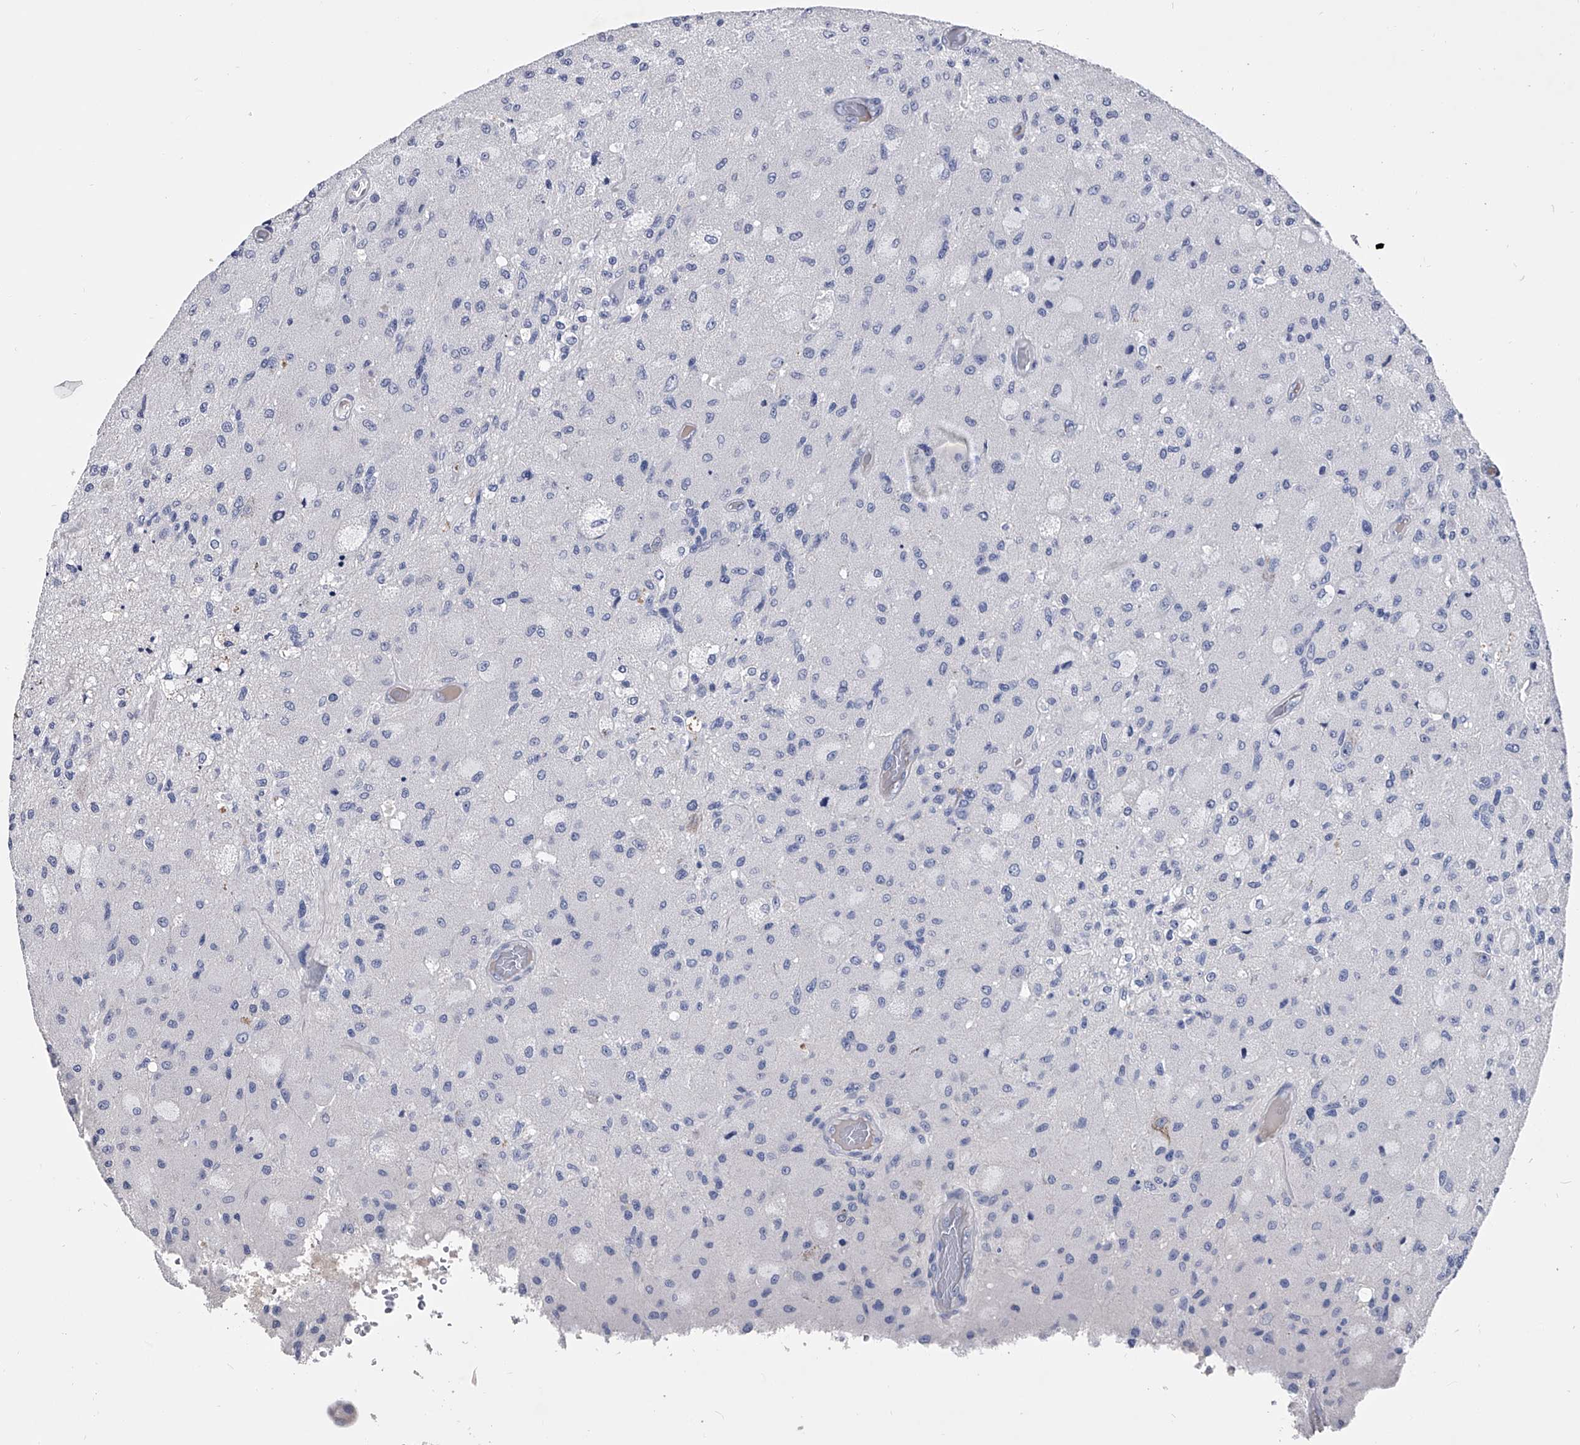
{"staining": {"intensity": "negative", "quantity": "none", "location": "none"}, "tissue": "glioma", "cell_type": "Tumor cells", "image_type": "cancer", "snomed": [{"axis": "morphology", "description": "Normal tissue, NOS"}, {"axis": "morphology", "description": "Glioma, malignant, High grade"}, {"axis": "topography", "description": "Cerebral cortex"}], "caption": "Tumor cells are negative for brown protein staining in glioma.", "gene": "EFCAB7", "patient": {"sex": "male", "age": 77}}